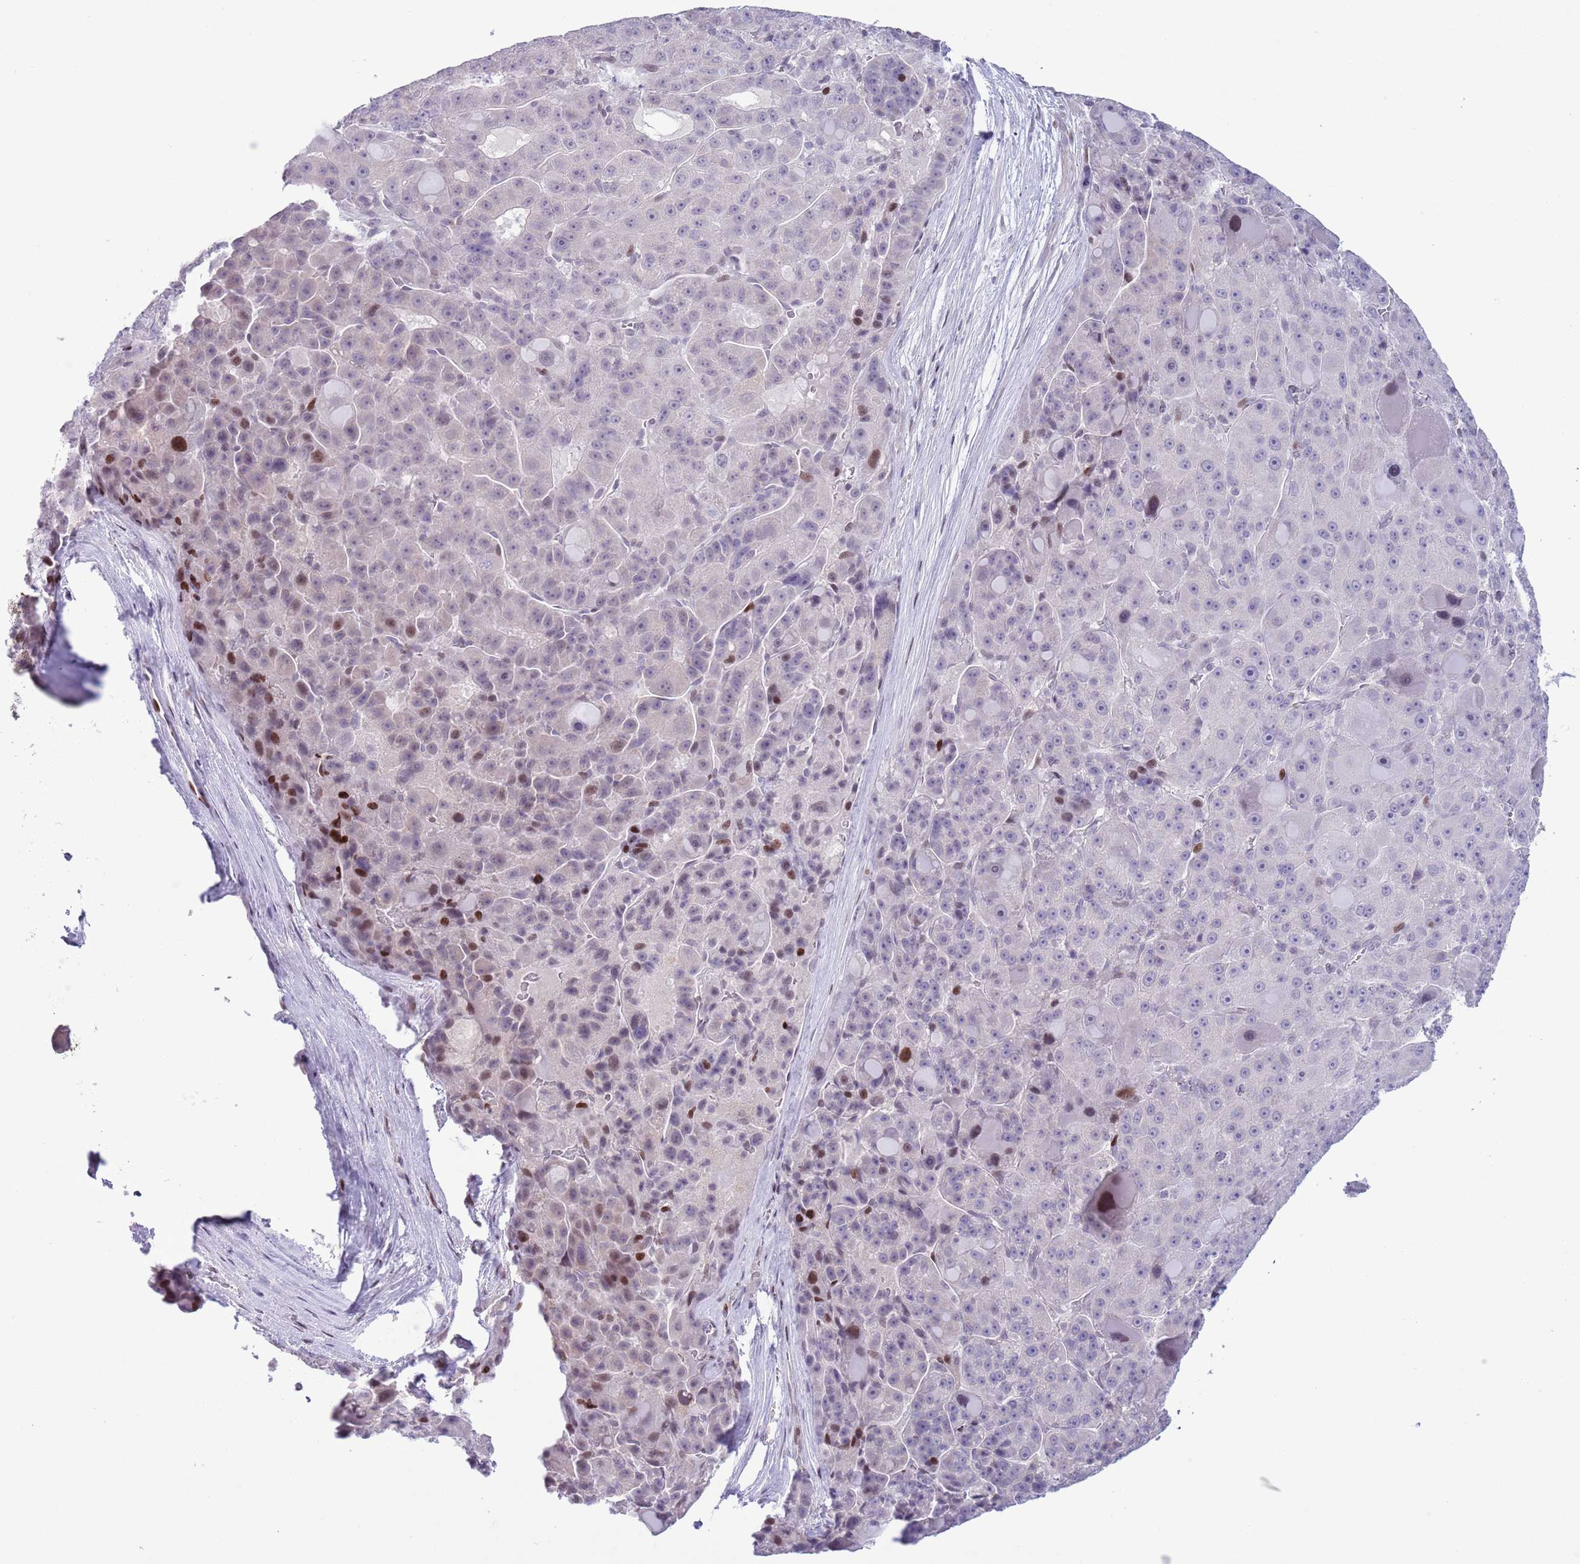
{"staining": {"intensity": "strong", "quantity": "<25%", "location": "nuclear"}, "tissue": "liver cancer", "cell_type": "Tumor cells", "image_type": "cancer", "snomed": [{"axis": "morphology", "description": "Carcinoma, Hepatocellular, NOS"}, {"axis": "topography", "description": "Liver"}], "caption": "This micrograph reveals IHC staining of liver hepatocellular carcinoma, with medium strong nuclear staining in approximately <25% of tumor cells.", "gene": "MFSD10", "patient": {"sex": "male", "age": 76}}